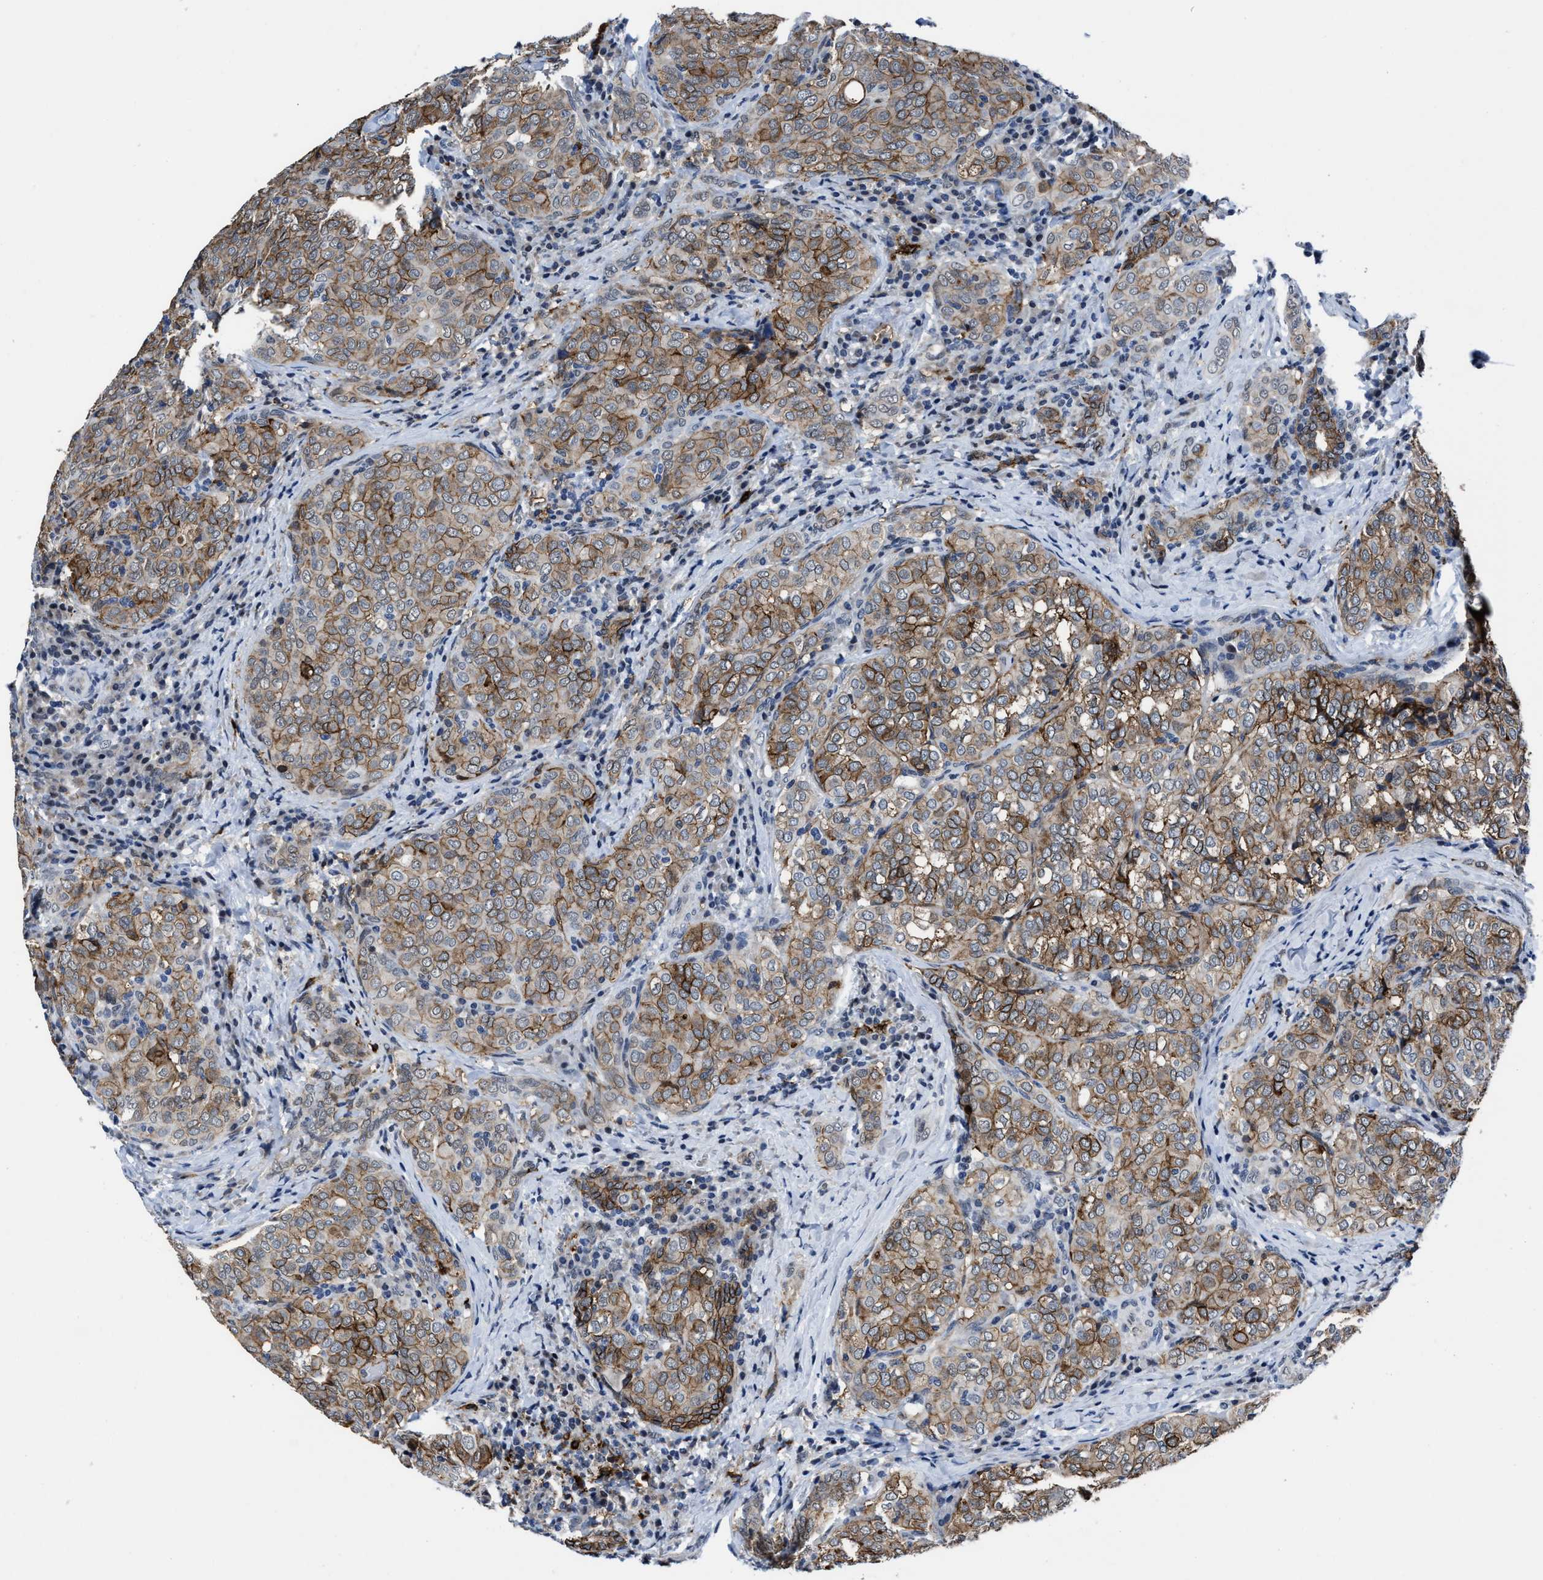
{"staining": {"intensity": "moderate", "quantity": ">75%", "location": "cytoplasmic/membranous"}, "tissue": "thyroid cancer", "cell_type": "Tumor cells", "image_type": "cancer", "snomed": [{"axis": "morphology", "description": "Normal tissue, NOS"}, {"axis": "morphology", "description": "Papillary adenocarcinoma, NOS"}, {"axis": "topography", "description": "Thyroid gland"}], "caption": "DAB (3,3'-diaminobenzidine) immunohistochemical staining of thyroid cancer (papillary adenocarcinoma) exhibits moderate cytoplasmic/membranous protein staining in about >75% of tumor cells.", "gene": "MARCKSL1", "patient": {"sex": "female", "age": 30}}